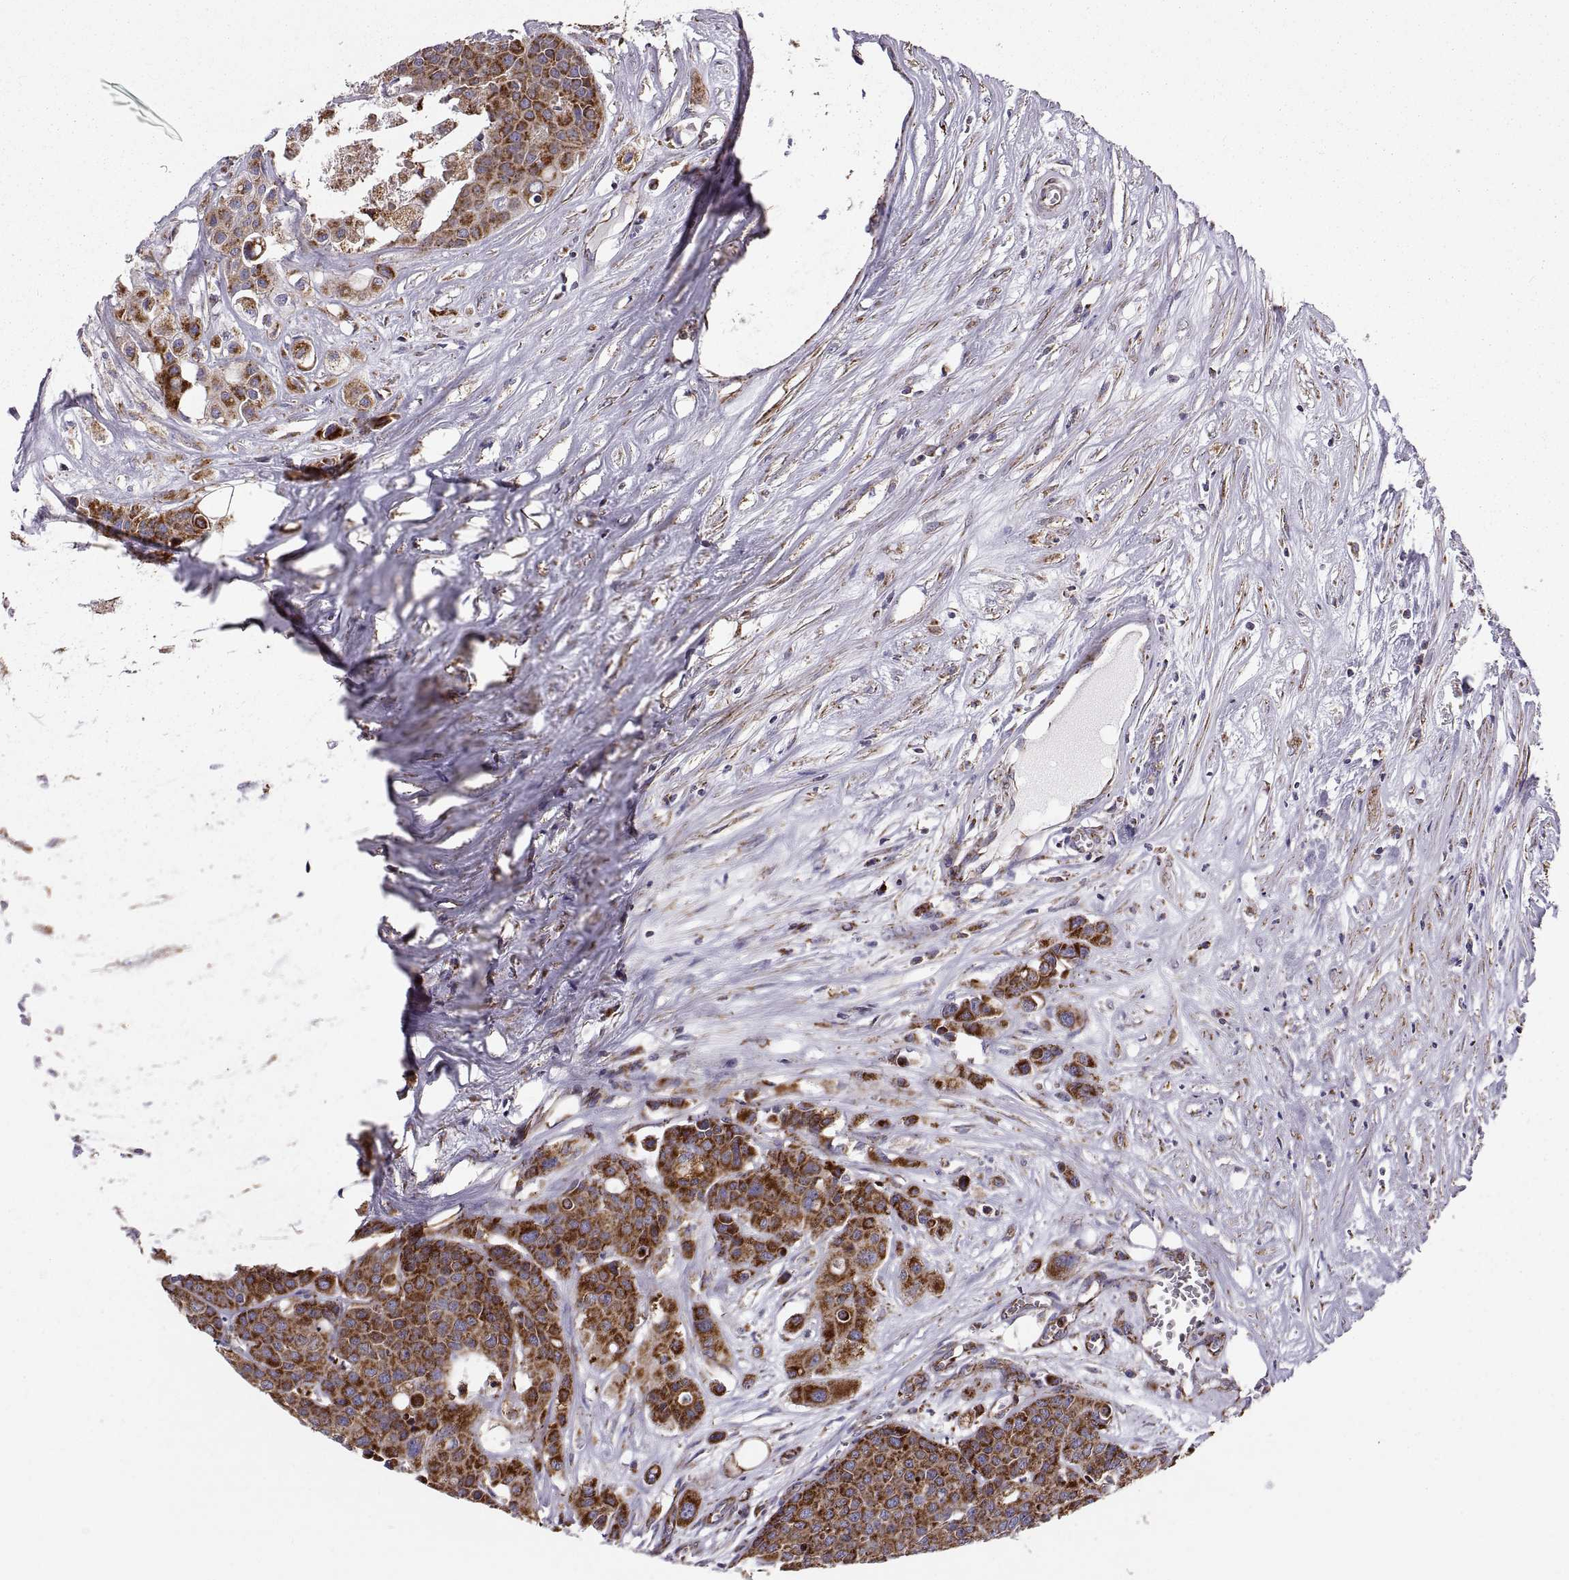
{"staining": {"intensity": "strong", "quantity": ">75%", "location": "cytoplasmic/membranous"}, "tissue": "carcinoid", "cell_type": "Tumor cells", "image_type": "cancer", "snomed": [{"axis": "morphology", "description": "Carcinoid, malignant, NOS"}, {"axis": "topography", "description": "Colon"}], "caption": "A high amount of strong cytoplasmic/membranous positivity is appreciated in approximately >75% of tumor cells in carcinoid (malignant) tissue.", "gene": "ARSD", "patient": {"sex": "male", "age": 81}}